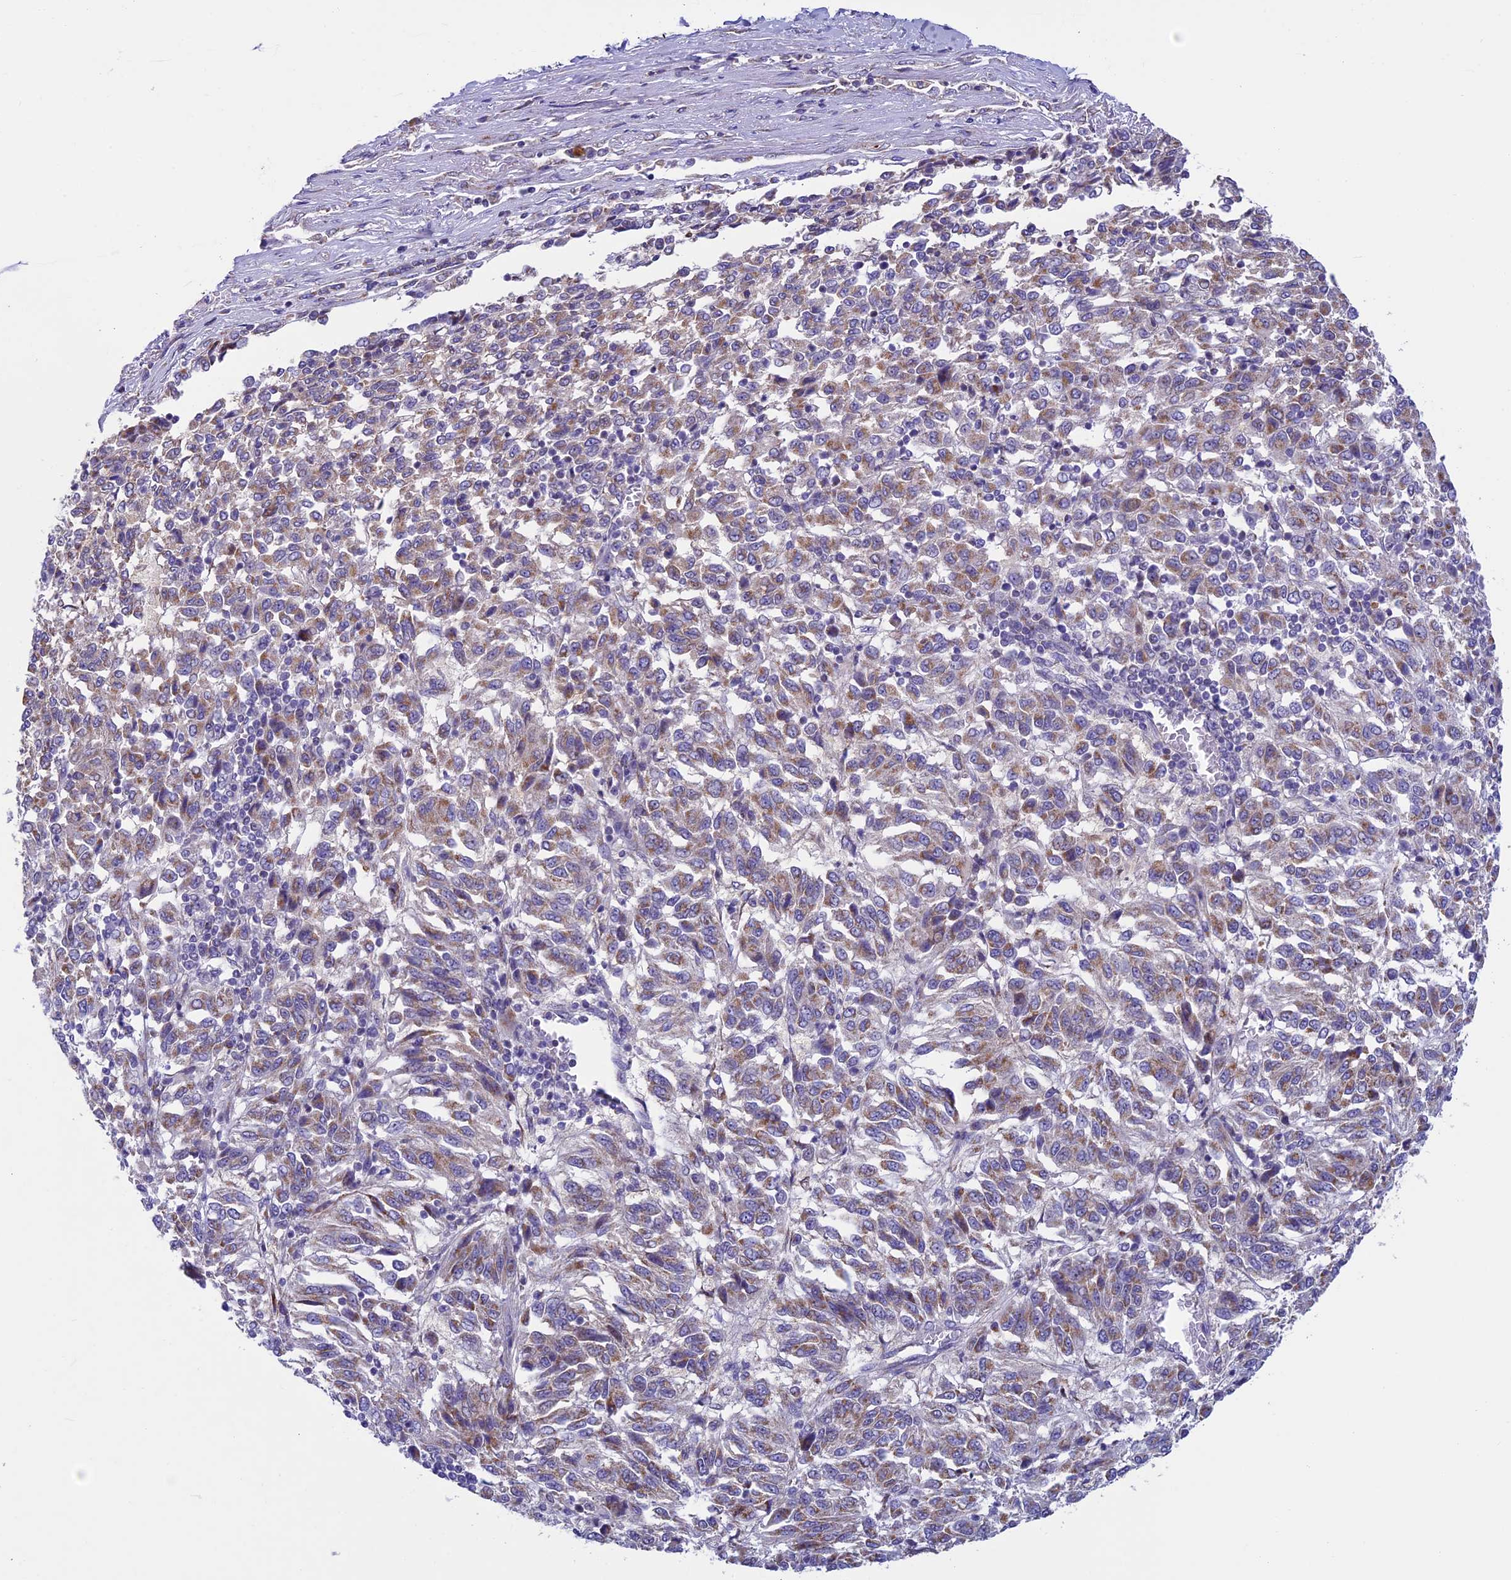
{"staining": {"intensity": "moderate", "quantity": "25%-75%", "location": "cytoplasmic/membranous"}, "tissue": "melanoma", "cell_type": "Tumor cells", "image_type": "cancer", "snomed": [{"axis": "morphology", "description": "Malignant melanoma, Metastatic site"}, {"axis": "topography", "description": "Lung"}], "caption": "Melanoma stained with DAB (3,3'-diaminobenzidine) IHC demonstrates medium levels of moderate cytoplasmic/membranous positivity in about 25%-75% of tumor cells. (brown staining indicates protein expression, while blue staining denotes nuclei).", "gene": "MFSD12", "patient": {"sex": "male", "age": 64}}